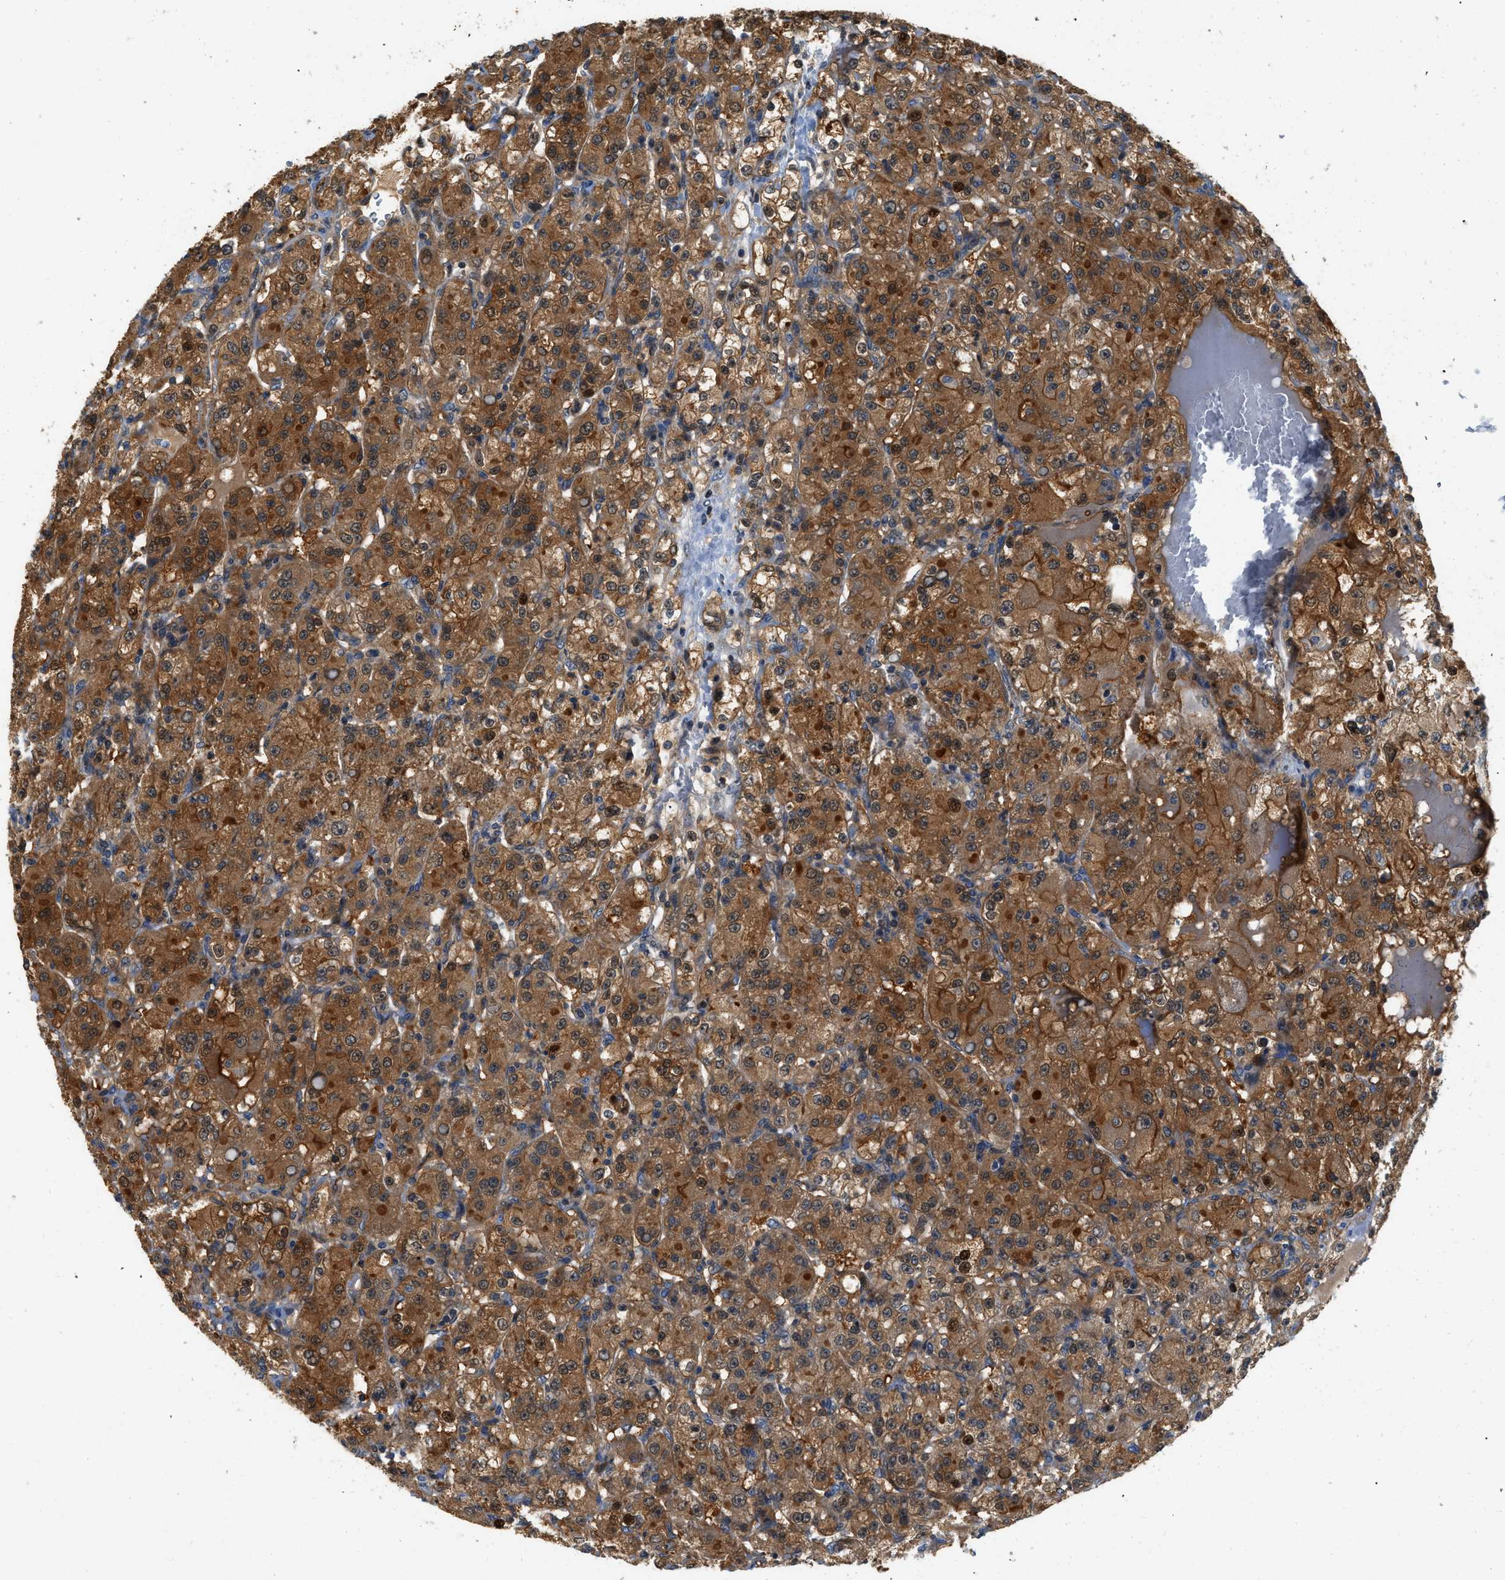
{"staining": {"intensity": "strong", "quantity": ">75%", "location": "cytoplasmic/membranous,nuclear"}, "tissue": "renal cancer", "cell_type": "Tumor cells", "image_type": "cancer", "snomed": [{"axis": "morphology", "description": "Normal tissue, NOS"}, {"axis": "morphology", "description": "Adenocarcinoma, NOS"}, {"axis": "topography", "description": "Kidney"}], "caption": "Tumor cells exhibit high levels of strong cytoplasmic/membranous and nuclear positivity in about >75% of cells in human renal cancer. (Brightfield microscopy of DAB IHC at high magnification).", "gene": "GPR31", "patient": {"sex": "male", "age": 61}}